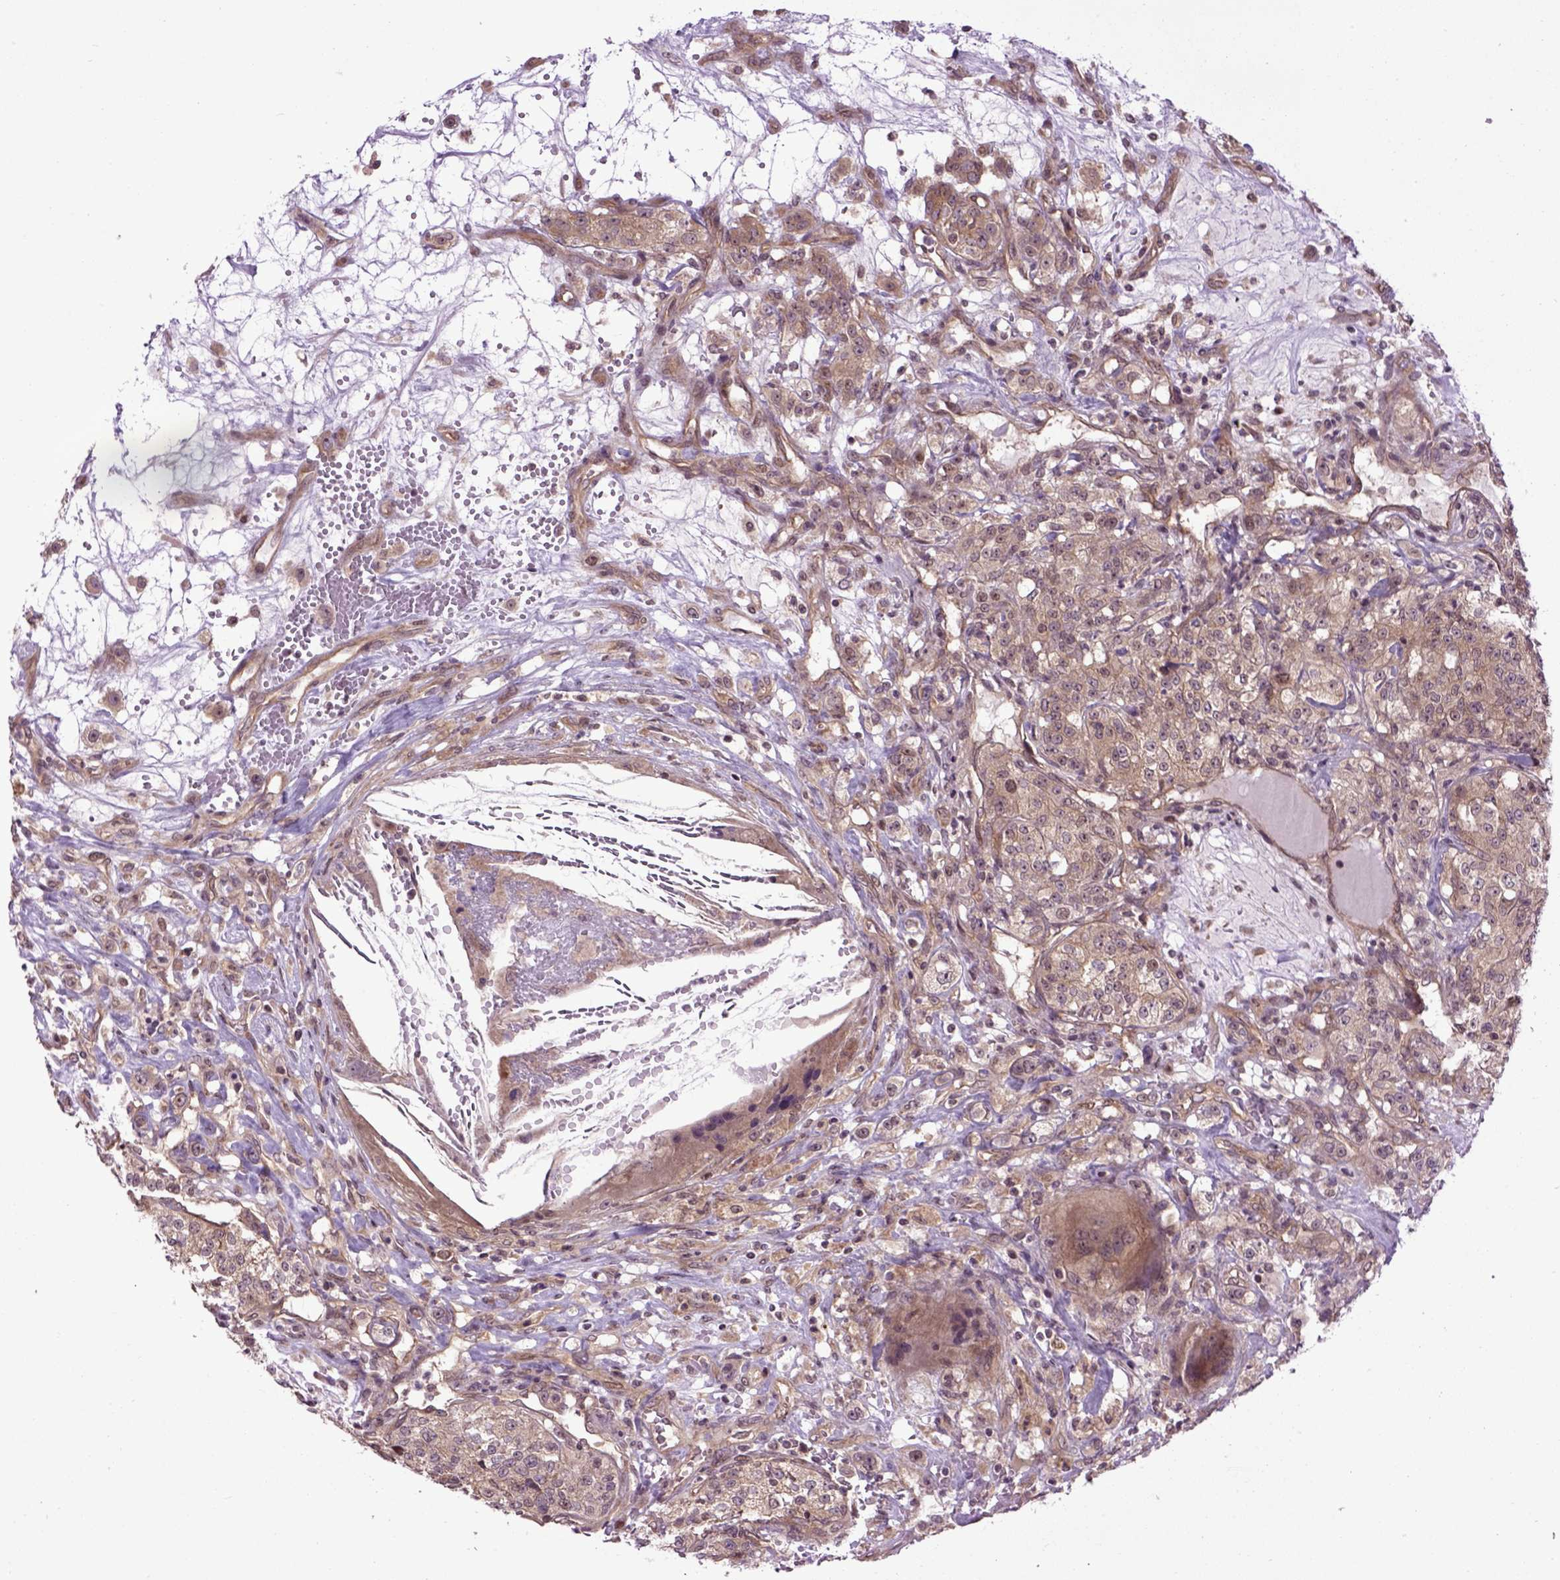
{"staining": {"intensity": "moderate", "quantity": ">75%", "location": "cytoplasmic/membranous"}, "tissue": "renal cancer", "cell_type": "Tumor cells", "image_type": "cancer", "snomed": [{"axis": "morphology", "description": "Adenocarcinoma, NOS"}, {"axis": "topography", "description": "Kidney"}], "caption": "Immunohistochemical staining of adenocarcinoma (renal) reveals medium levels of moderate cytoplasmic/membranous expression in approximately >75% of tumor cells.", "gene": "WDR48", "patient": {"sex": "female", "age": 63}}